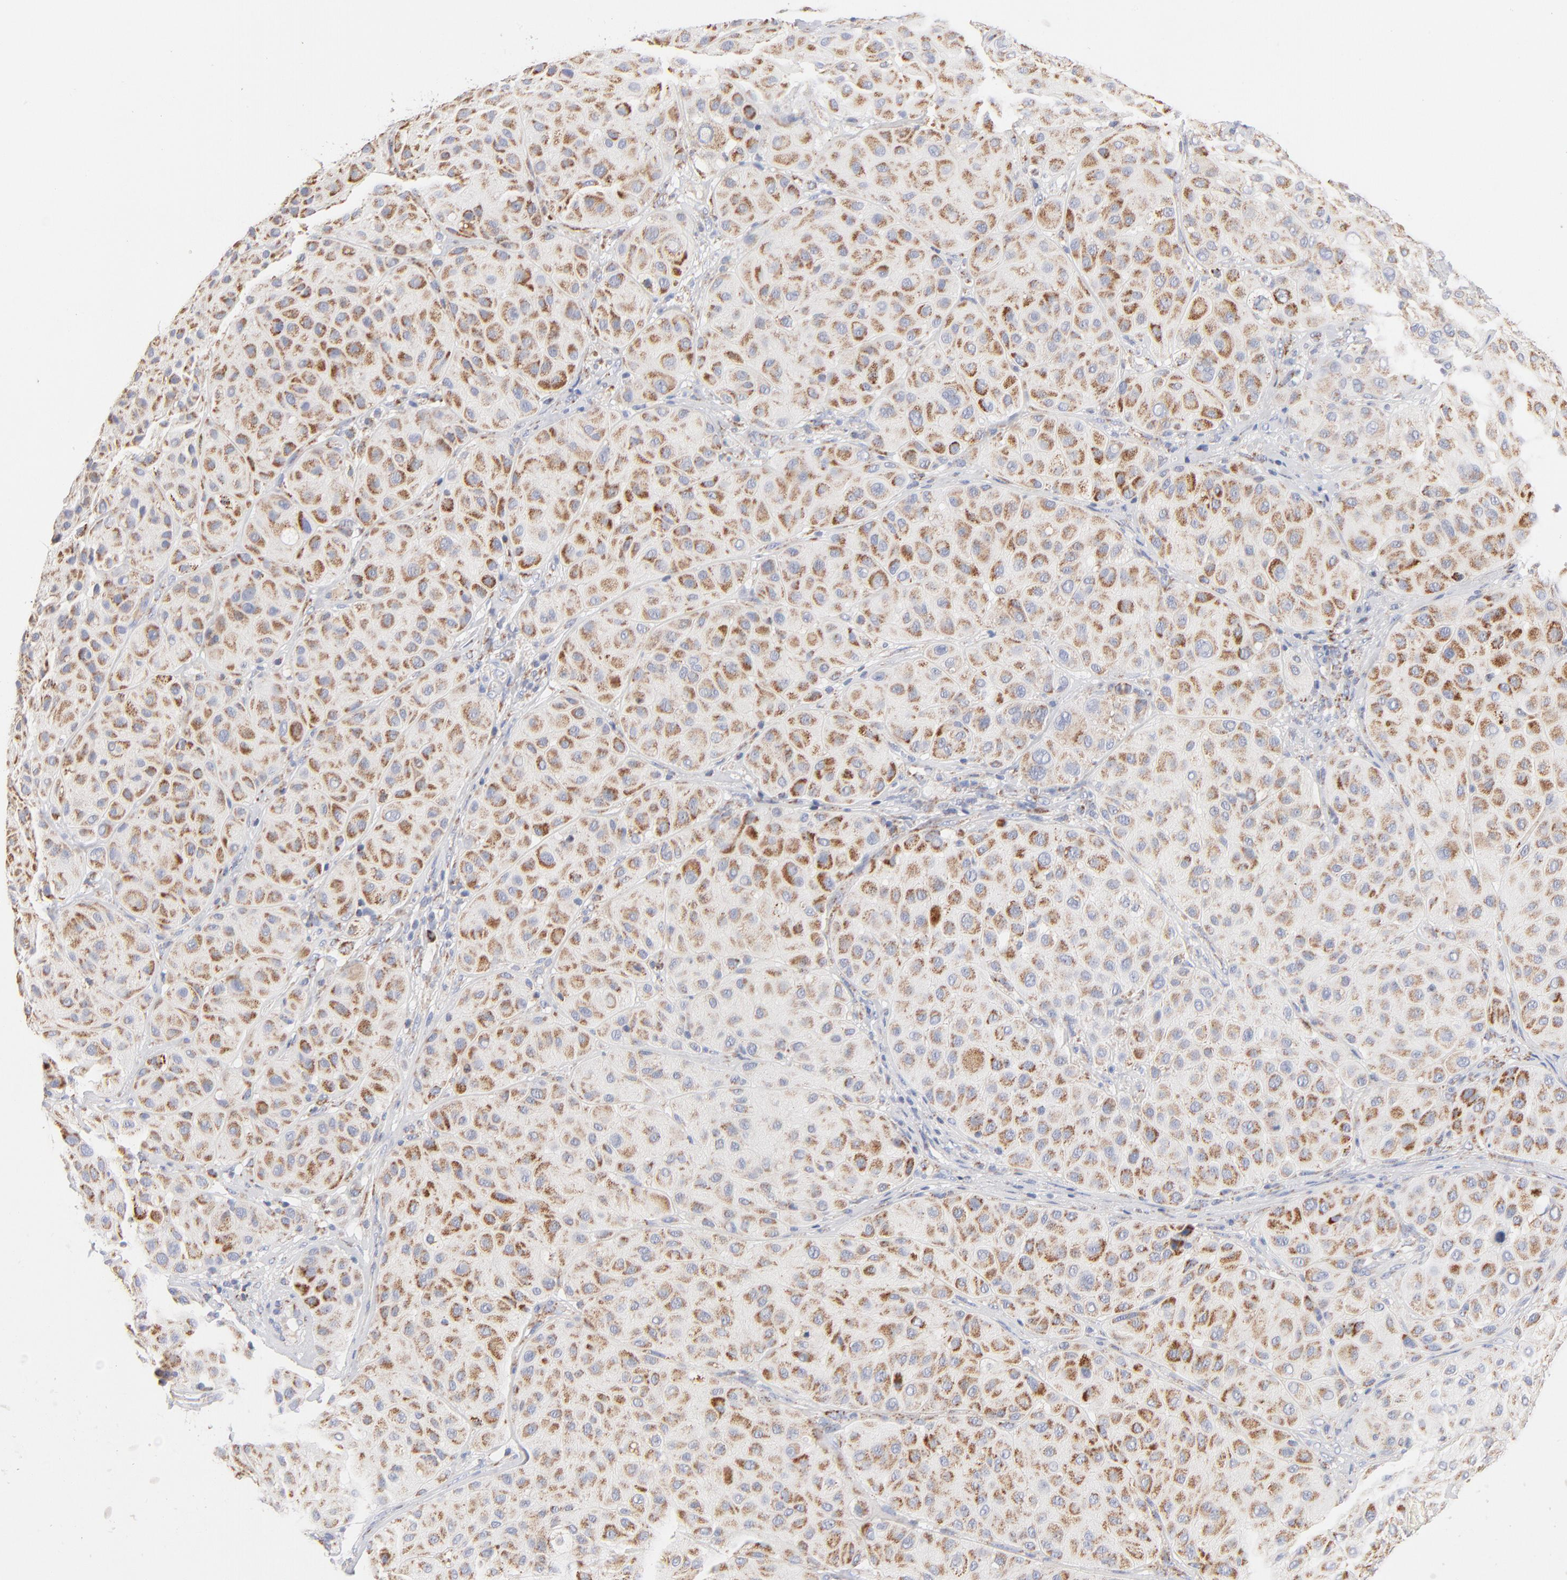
{"staining": {"intensity": "moderate", "quantity": ">75%", "location": "cytoplasmic/membranous"}, "tissue": "melanoma", "cell_type": "Tumor cells", "image_type": "cancer", "snomed": [{"axis": "morphology", "description": "Normal tissue, NOS"}, {"axis": "morphology", "description": "Malignant melanoma, Metastatic site"}, {"axis": "topography", "description": "Skin"}], "caption": "Human malignant melanoma (metastatic site) stained with a brown dye demonstrates moderate cytoplasmic/membranous positive positivity in approximately >75% of tumor cells.", "gene": "DLAT", "patient": {"sex": "male", "age": 41}}